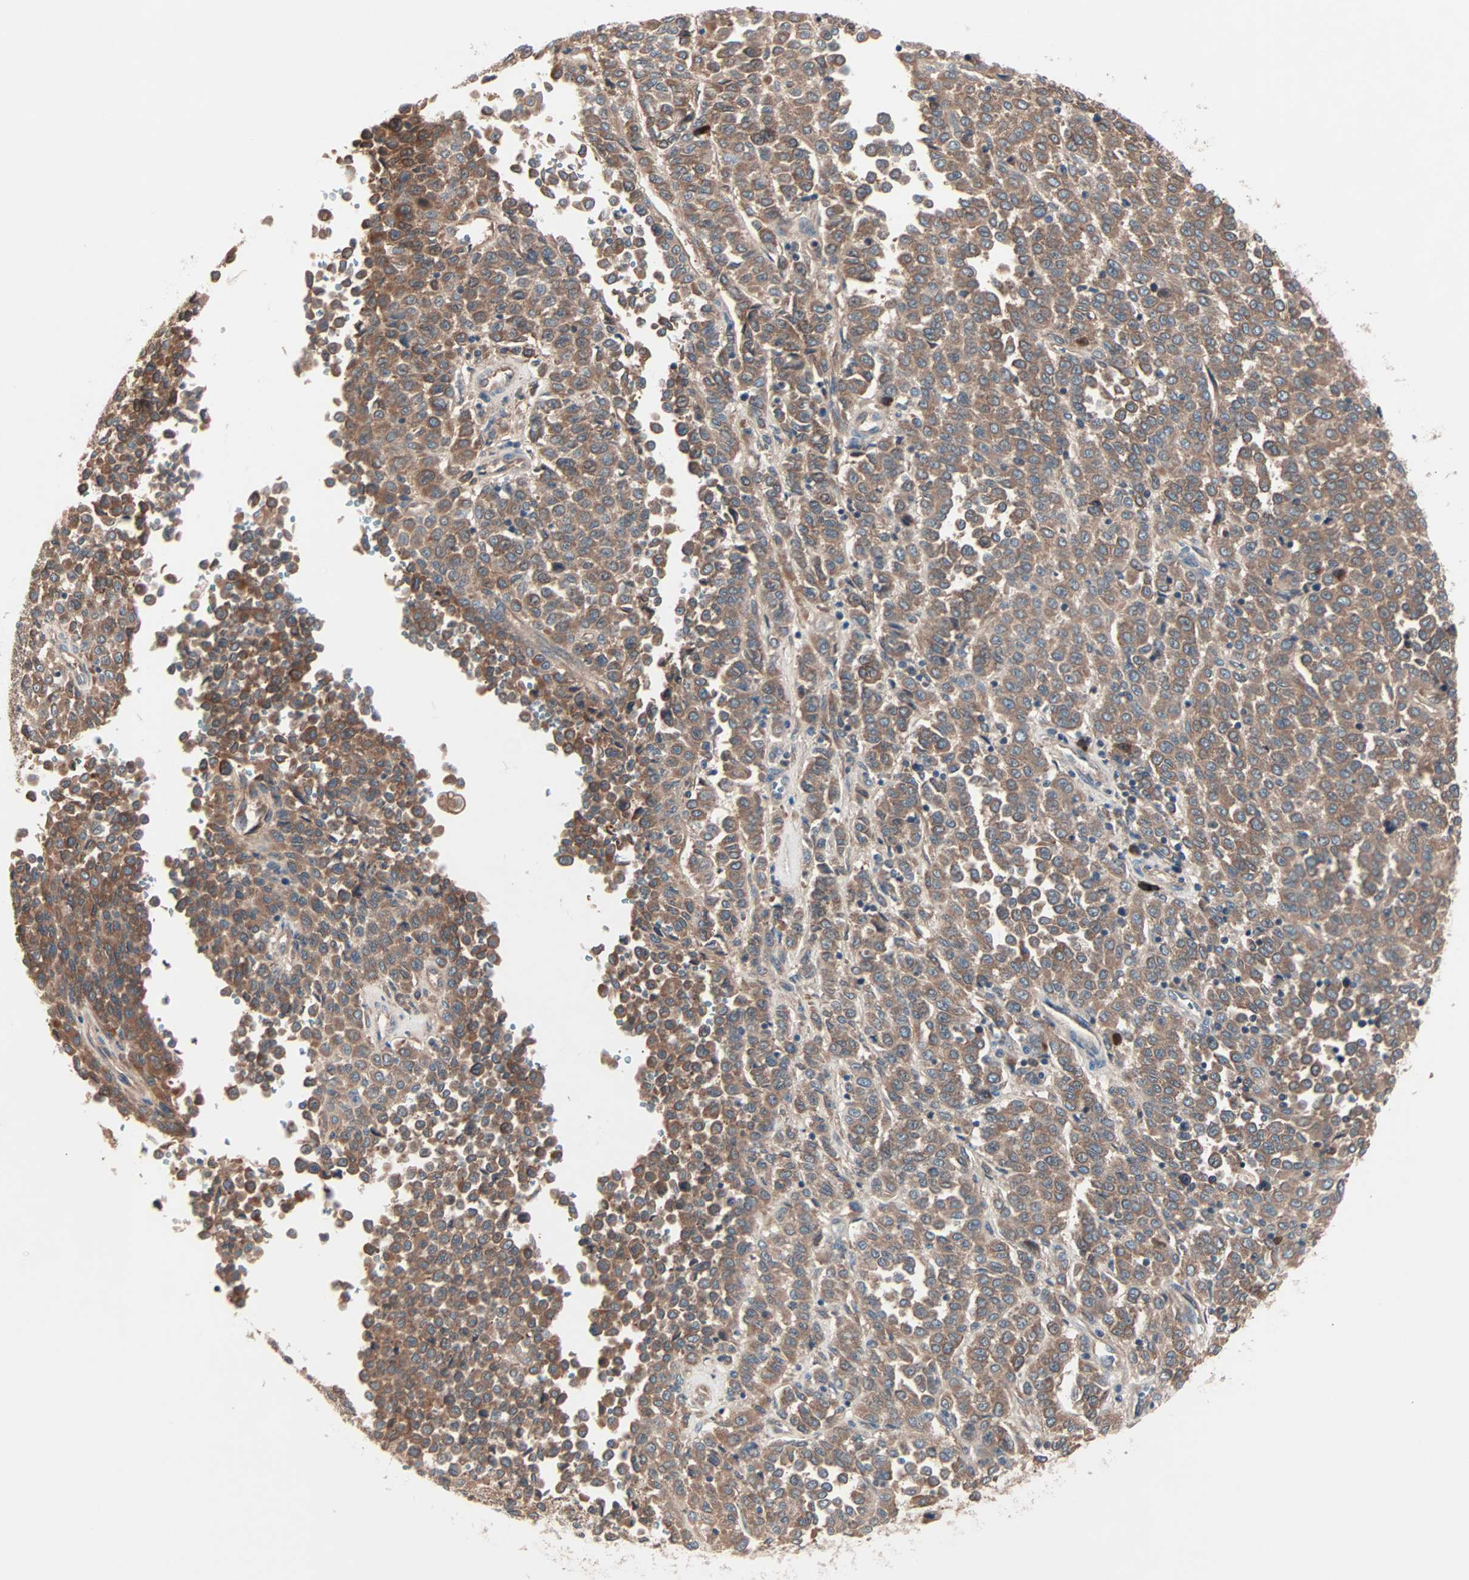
{"staining": {"intensity": "moderate", "quantity": ">75%", "location": "cytoplasmic/membranous"}, "tissue": "melanoma", "cell_type": "Tumor cells", "image_type": "cancer", "snomed": [{"axis": "morphology", "description": "Malignant melanoma, Metastatic site"}, {"axis": "topography", "description": "Pancreas"}], "caption": "Melanoma stained for a protein shows moderate cytoplasmic/membranous positivity in tumor cells.", "gene": "CAD", "patient": {"sex": "female", "age": 30}}